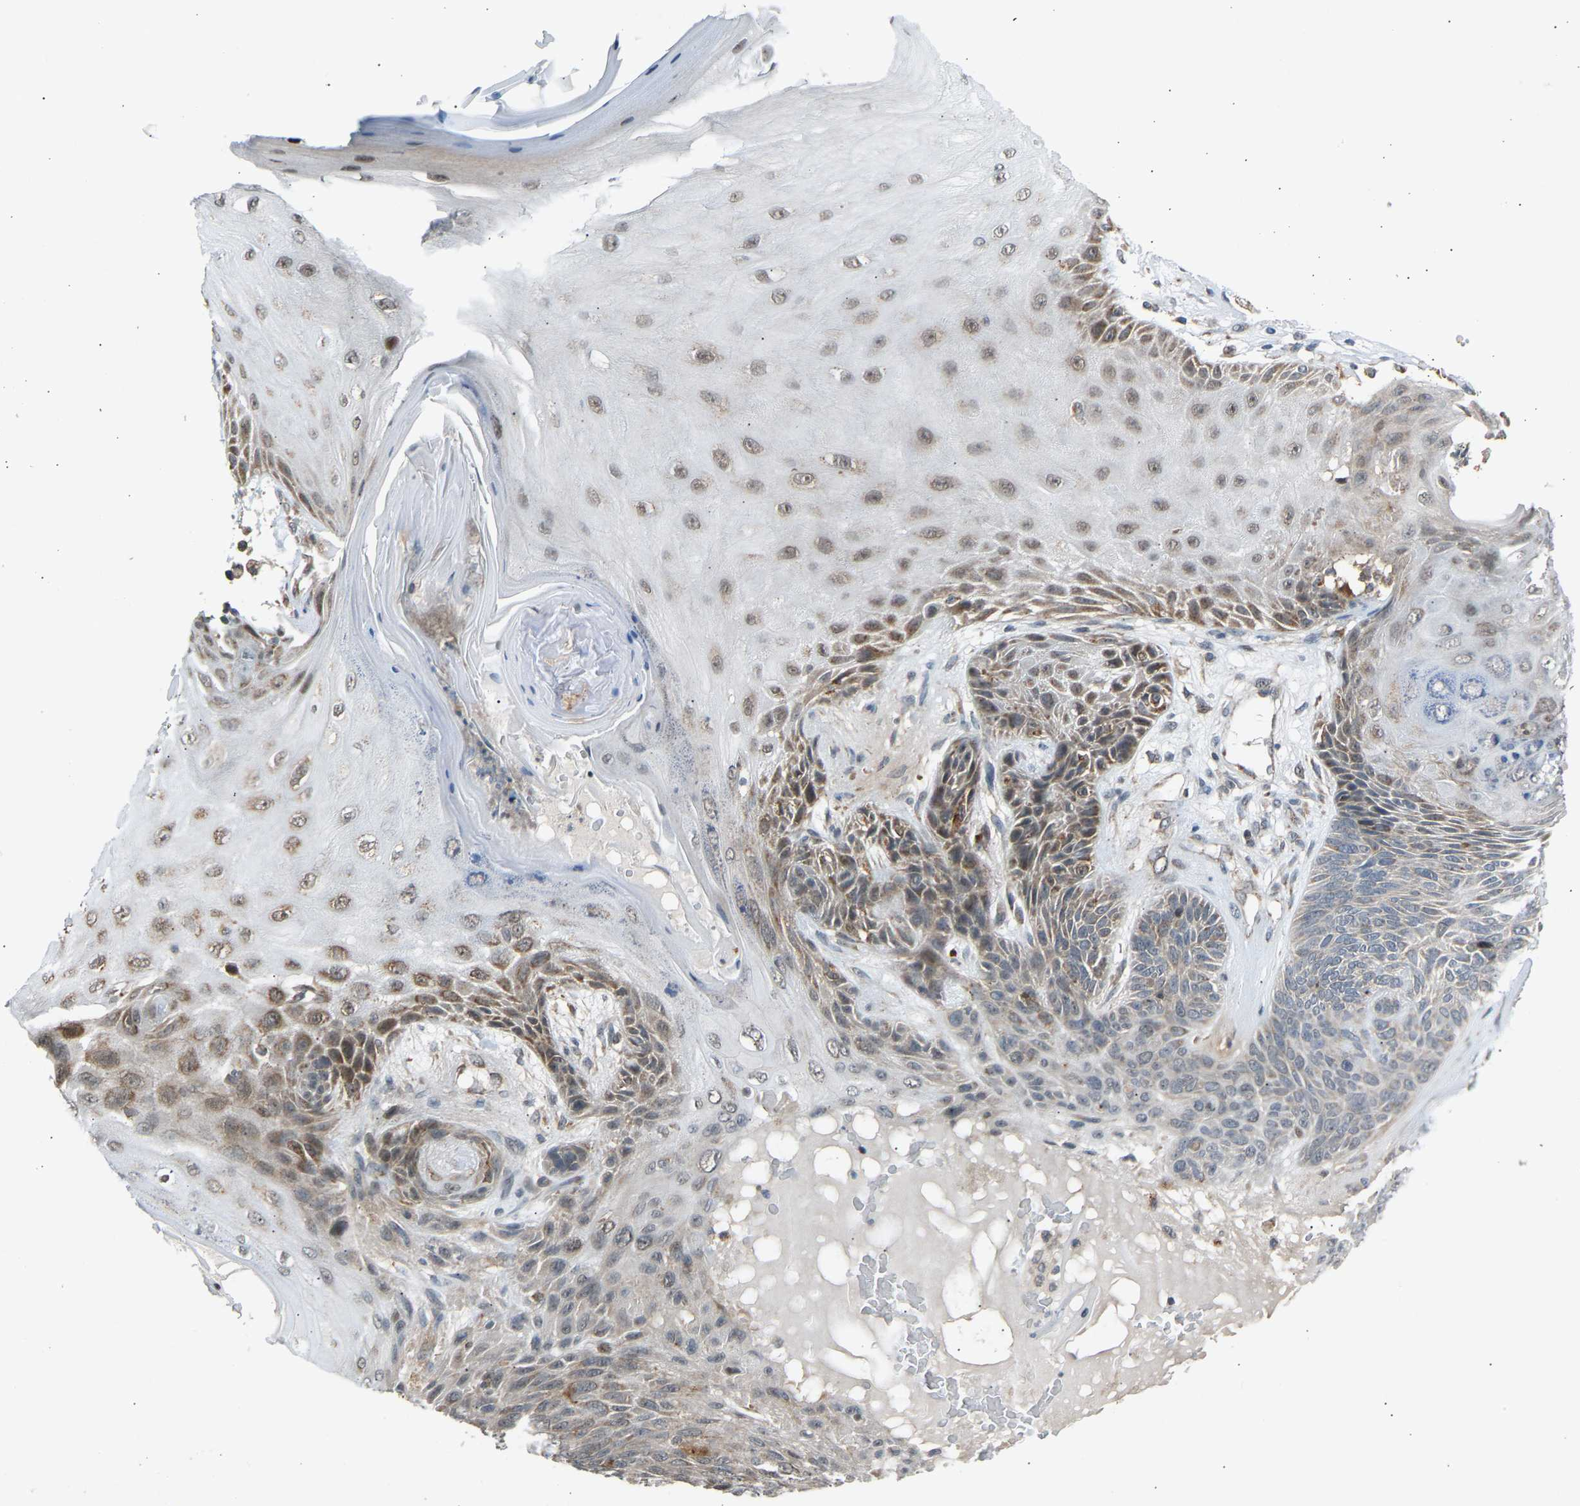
{"staining": {"intensity": "moderate", "quantity": "<25%", "location": "cytoplasmic/membranous"}, "tissue": "skin cancer", "cell_type": "Tumor cells", "image_type": "cancer", "snomed": [{"axis": "morphology", "description": "Basal cell carcinoma"}, {"axis": "topography", "description": "Skin"}], "caption": "Skin basal cell carcinoma stained for a protein (brown) reveals moderate cytoplasmic/membranous positive positivity in approximately <25% of tumor cells.", "gene": "SLIRP", "patient": {"sex": "male", "age": 55}}